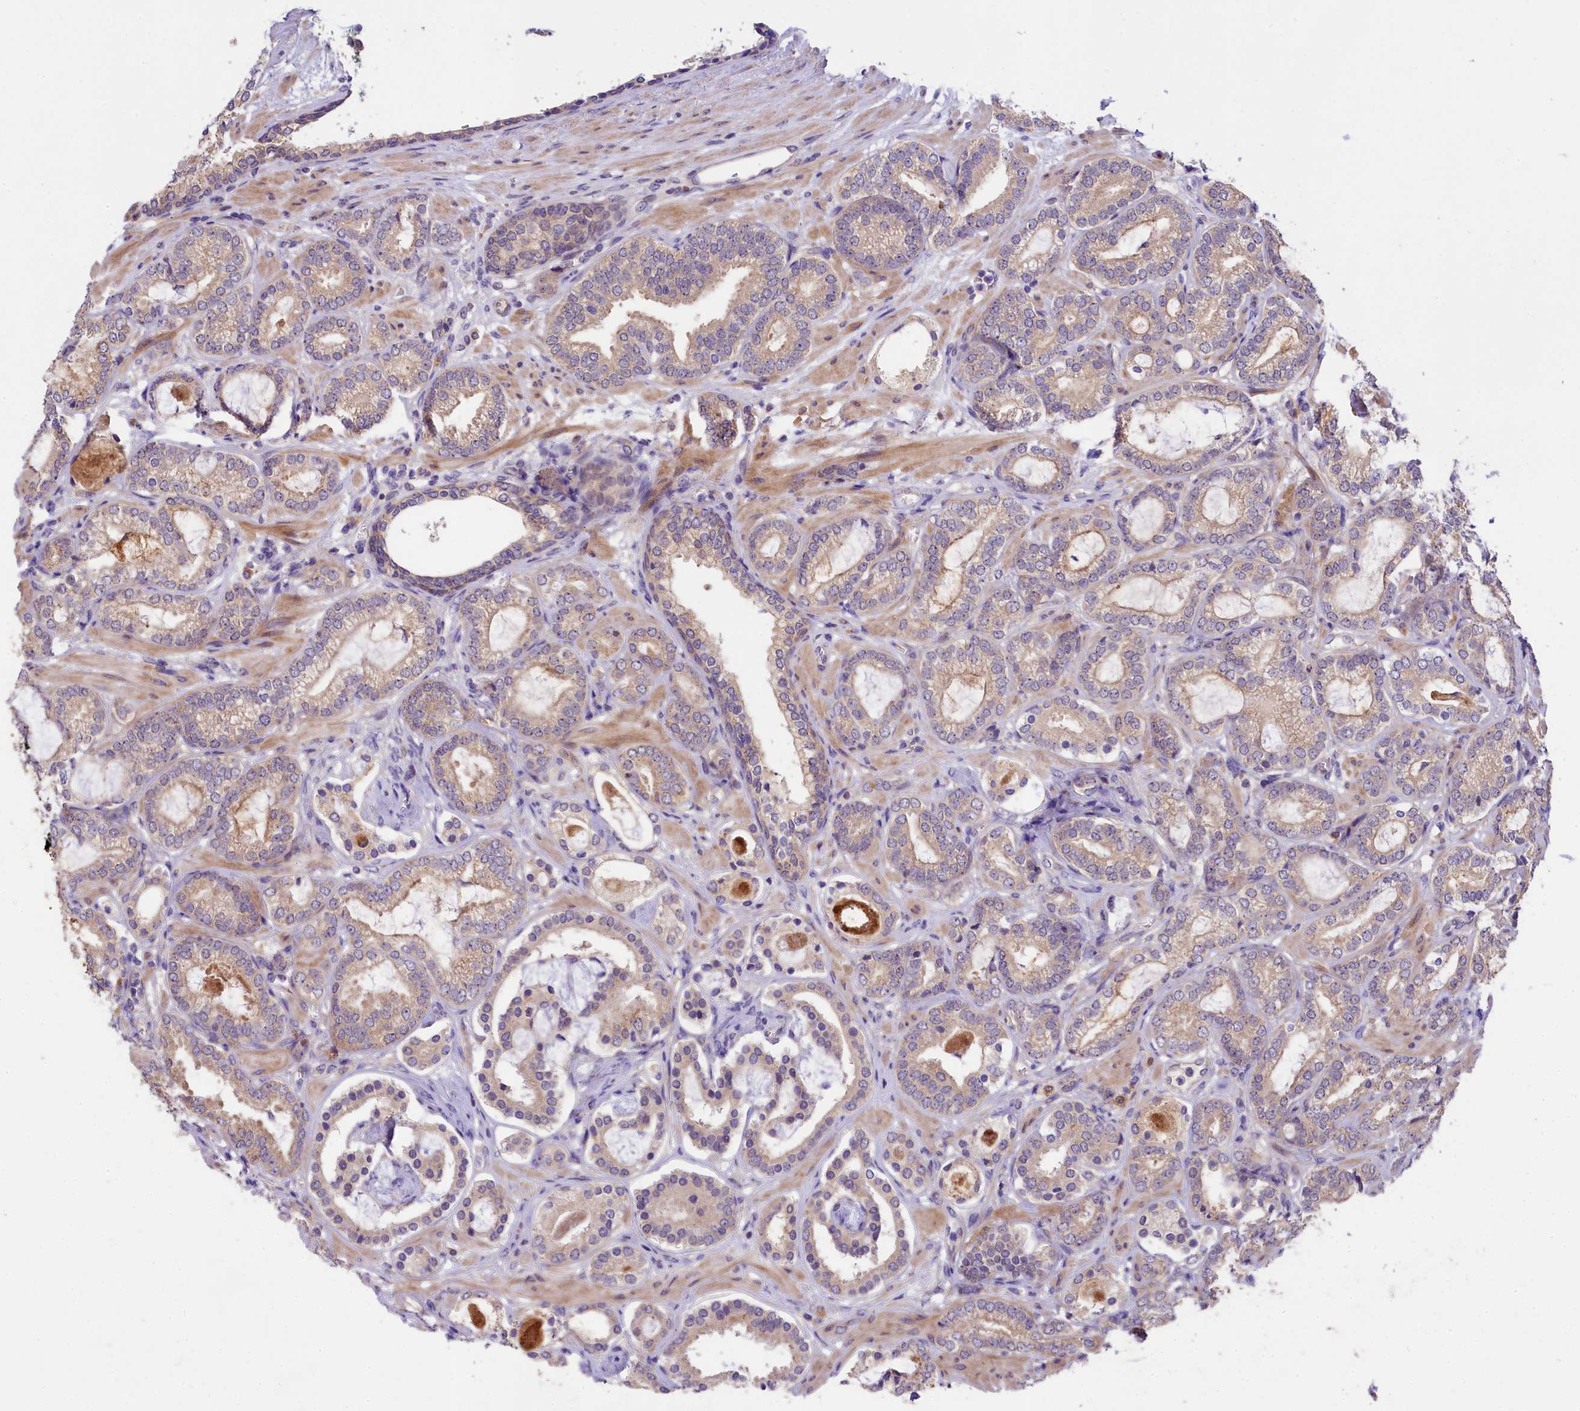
{"staining": {"intensity": "weak", "quantity": "<25%", "location": "cytoplasmic/membranous"}, "tissue": "prostate cancer", "cell_type": "Tumor cells", "image_type": "cancer", "snomed": [{"axis": "morphology", "description": "Adenocarcinoma, High grade"}, {"axis": "topography", "description": "Prostate"}], "caption": "Immunohistochemical staining of human high-grade adenocarcinoma (prostate) exhibits no significant positivity in tumor cells.", "gene": "UBXN6", "patient": {"sex": "male", "age": 60}}